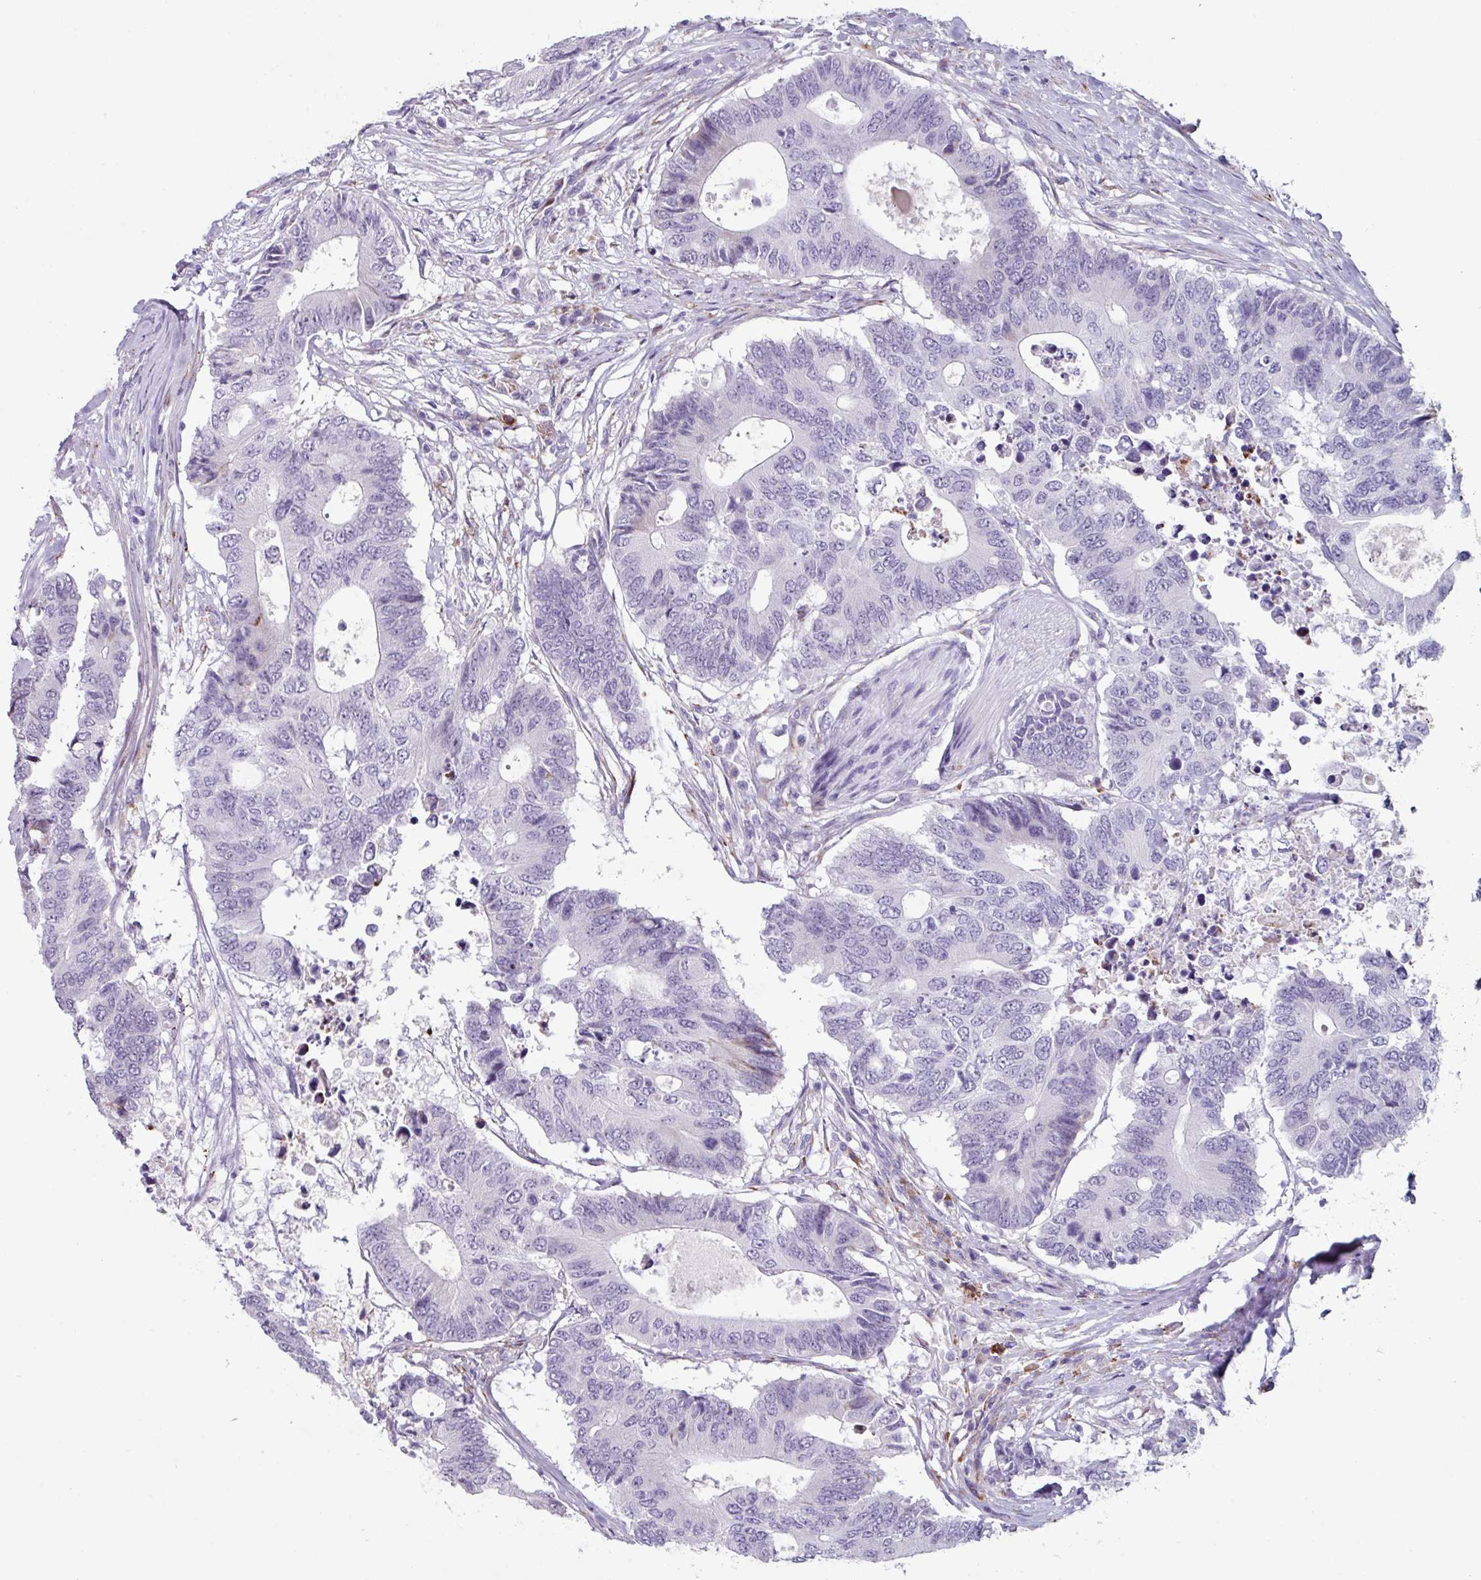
{"staining": {"intensity": "negative", "quantity": "none", "location": "none"}, "tissue": "colorectal cancer", "cell_type": "Tumor cells", "image_type": "cancer", "snomed": [{"axis": "morphology", "description": "Adenocarcinoma, NOS"}, {"axis": "topography", "description": "Colon"}], "caption": "Immunohistochemistry histopathology image of human colorectal cancer (adenocarcinoma) stained for a protein (brown), which reveals no staining in tumor cells.", "gene": "BMS1", "patient": {"sex": "male", "age": 71}}